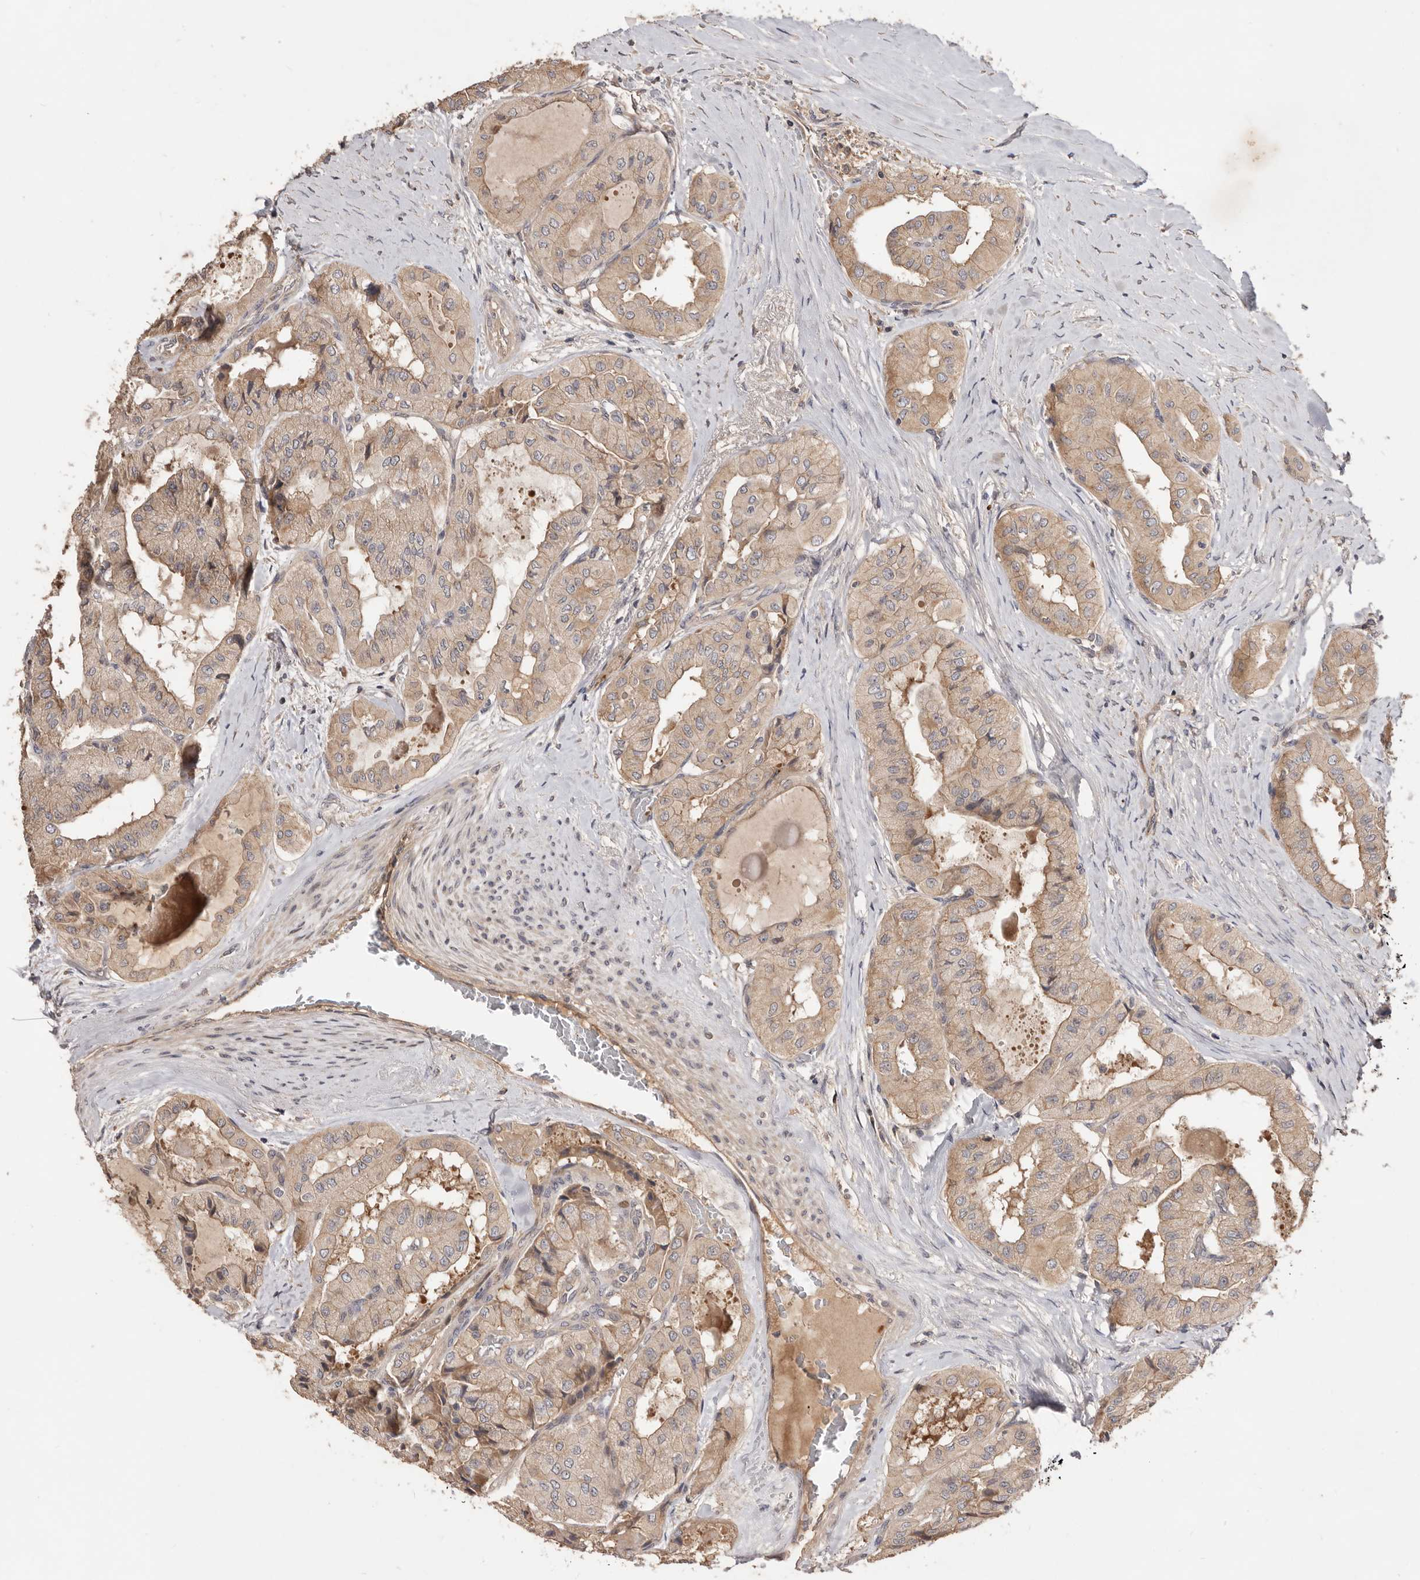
{"staining": {"intensity": "moderate", "quantity": ">75%", "location": "cytoplasmic/membranous"}, "tissue": "thyroid cancer", "cell_type": "Tumor cells", "image_type": "cancer", "snomed": [{"axis": "morphology", "description": "Papillary adenocarcinoma, NOS"}, {"axis": "topography", "description": "Thyroid gland"}], "caption": "Immunohistochemical staining of human papillary adenocarcinoma (thyroid) demonstrates moderate cytoplasmic/membranous protein expression in approximately >75% of tumor cells. (DAB (3,3'-diaminobenzidine) IHC, brown staining for protein, blue staining for nuclei).", "gene": "DOP1A", "patient": {"sex": "female", "age": 59}}